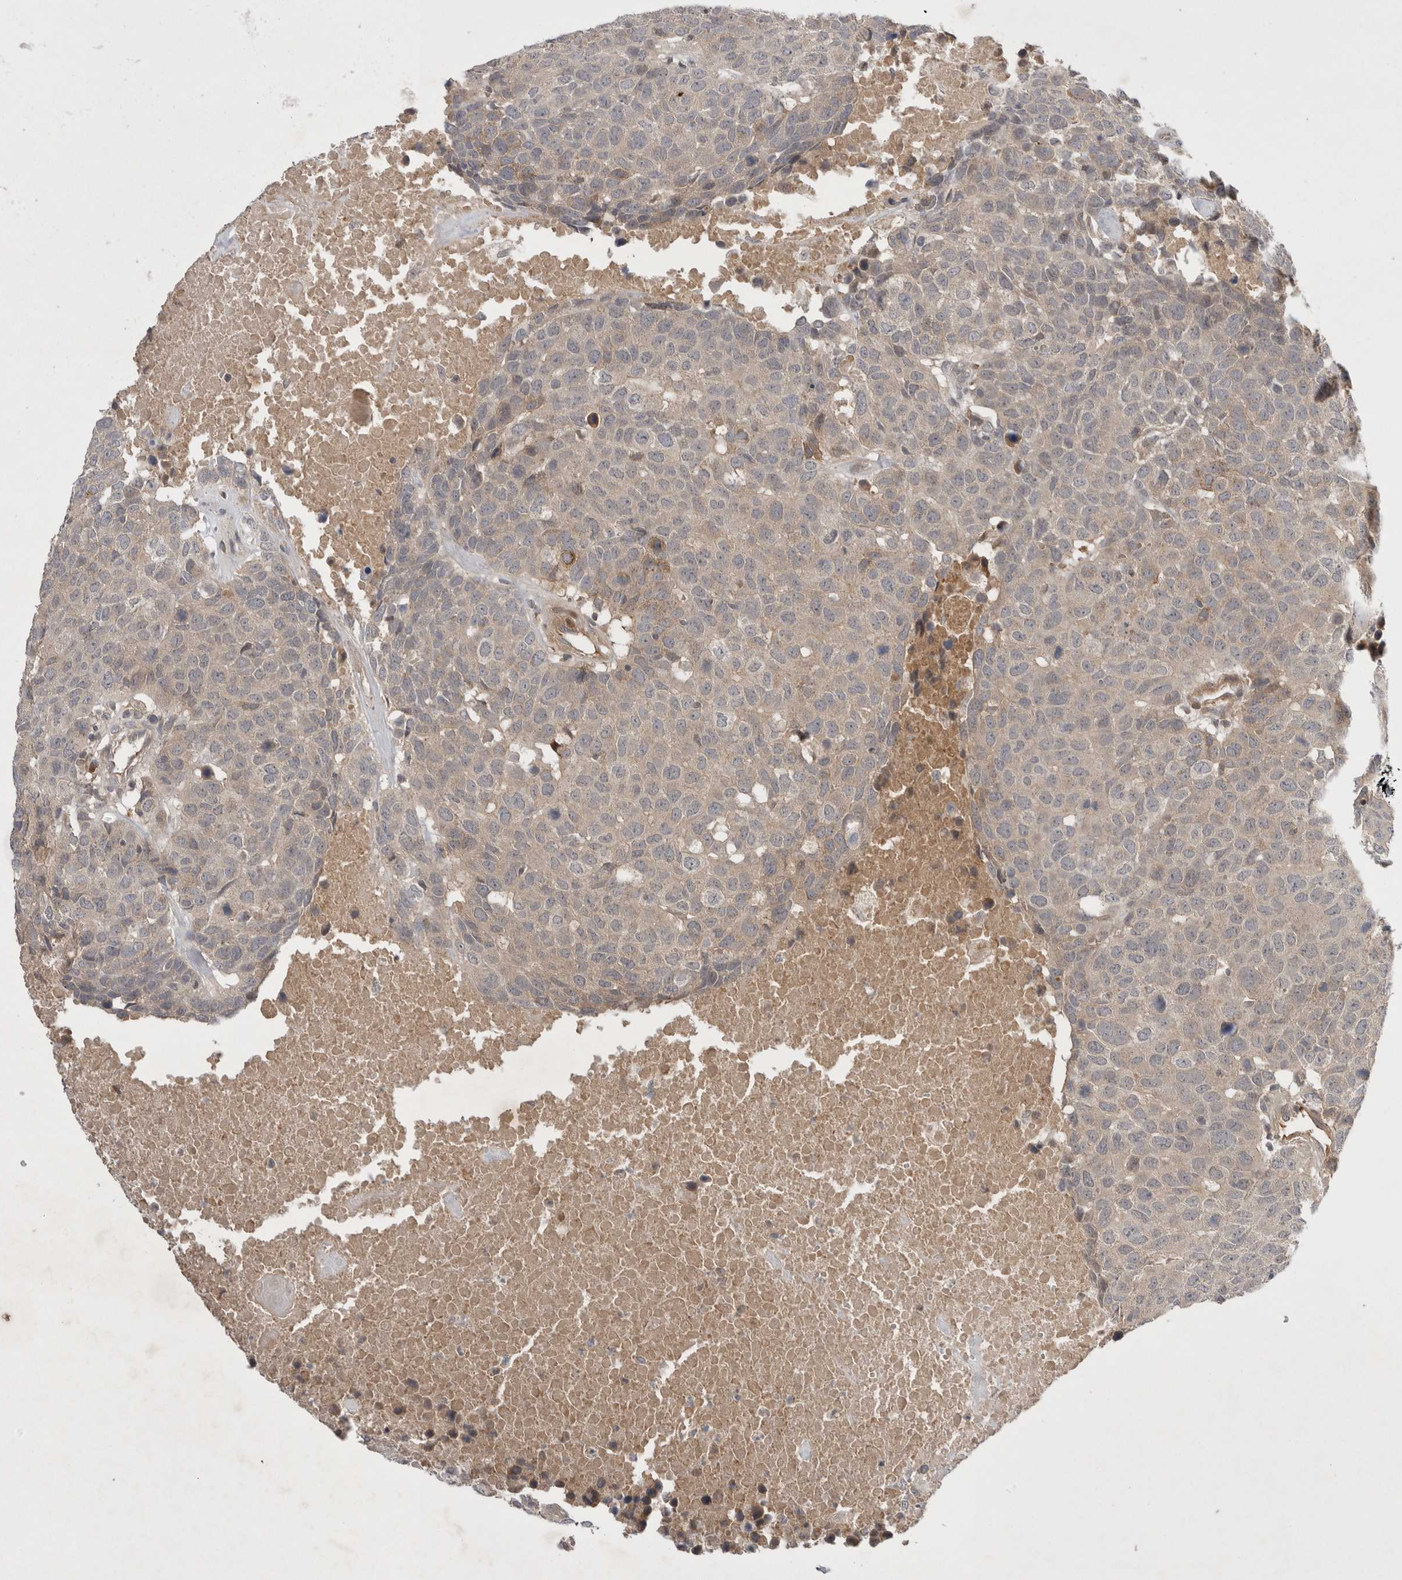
{"staining": {"intensity": "weak", "quantity": "<25%", "location": "cytoplasmic/membranous"}, "tissue": "head and neck cancer", "cell_type": "Tumor cells", "image_type": "cancer", "snomed": [{"axis": "morphology", "description": "Squamous cell carcinoma, NOS"}, {"axis": "topography", "description": "Head-Neck"}], "caption": "Tumor cells are negative for protein expression in human head and neck cancer.", "gene": "NRCAM", "patient": {"sex": "male", "age": 66}}